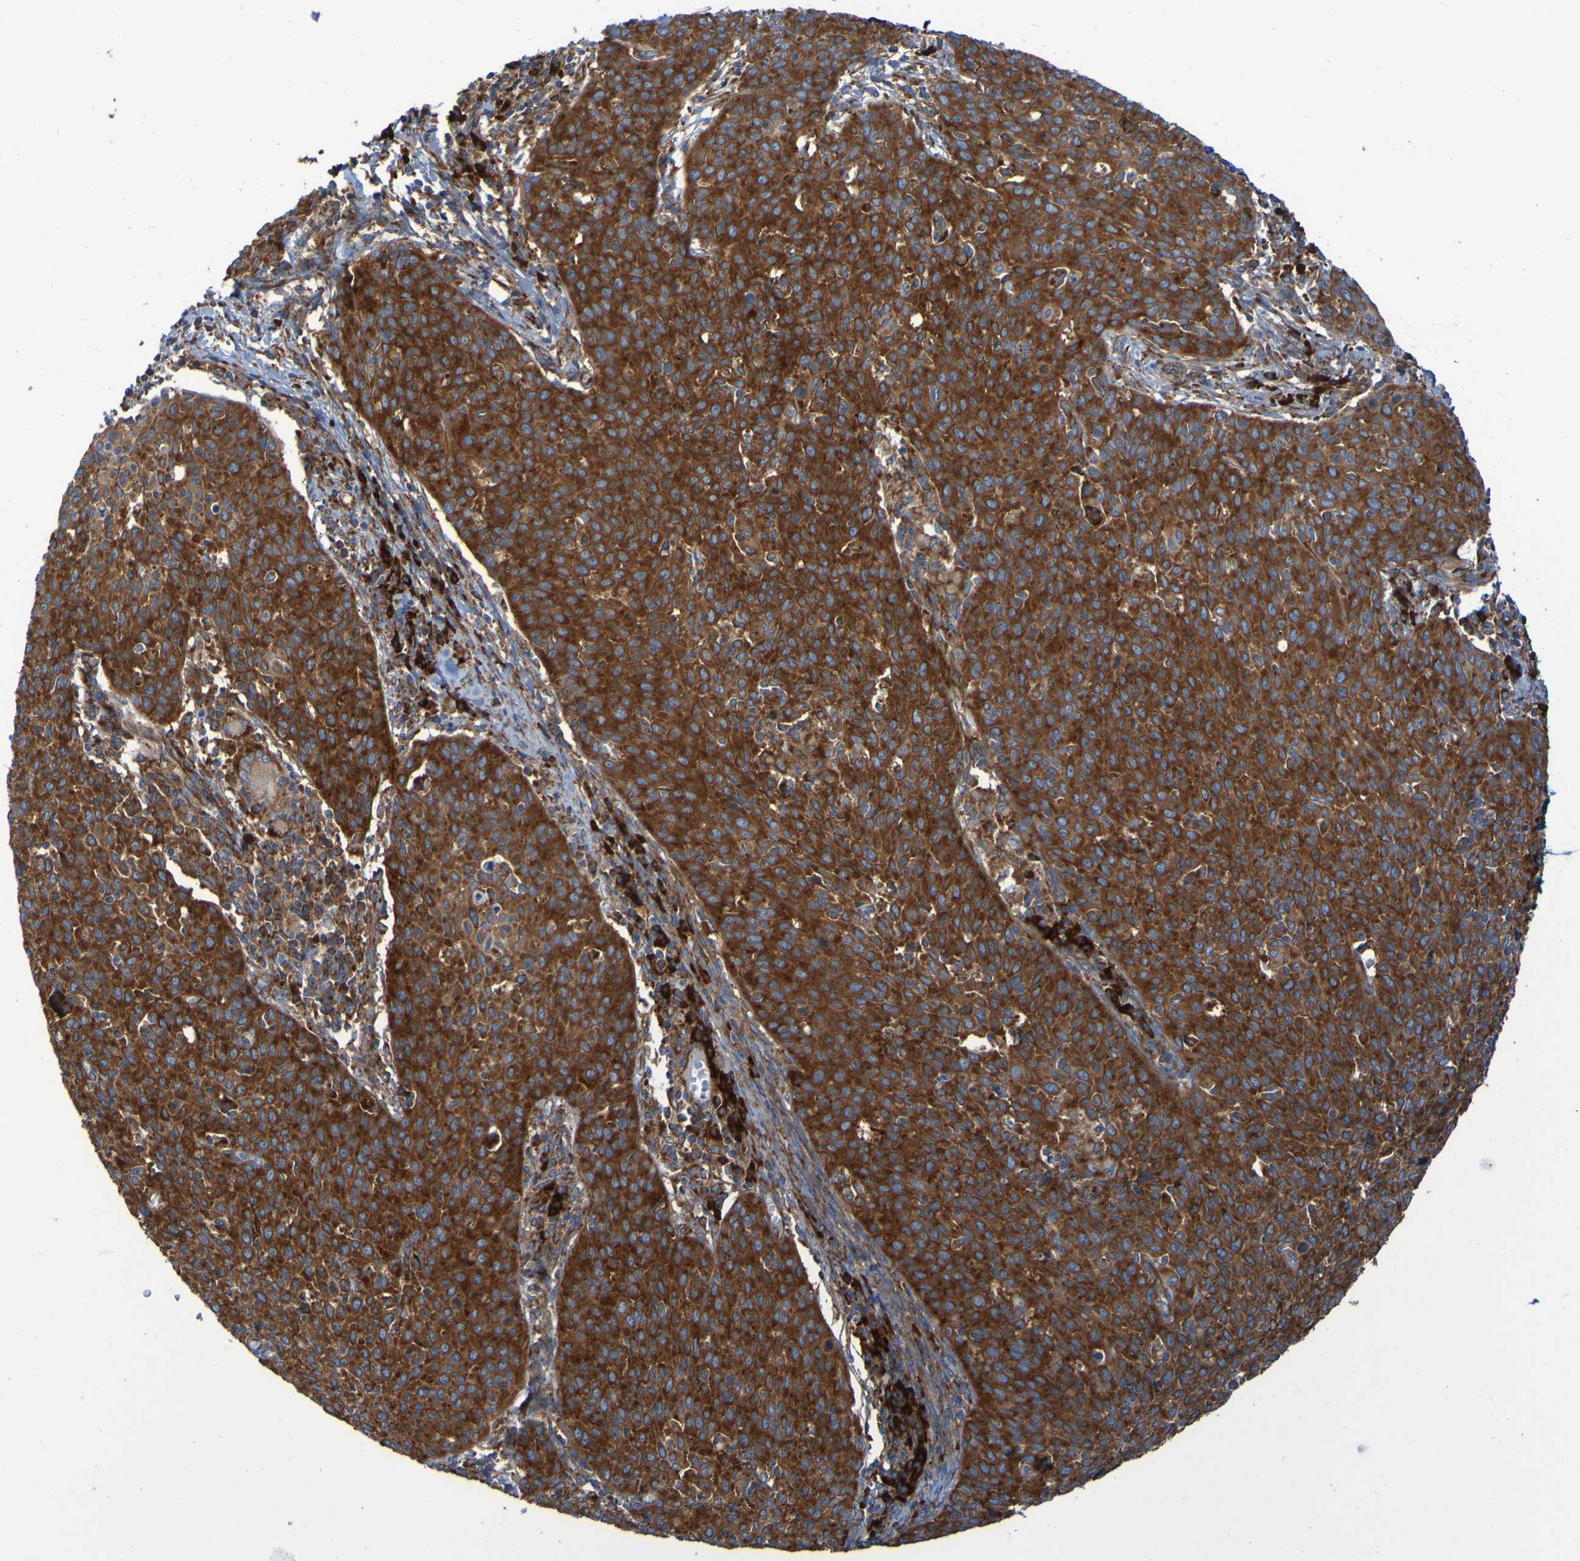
{"staining": {"intensity": "strong", "quantity": ">75%", "location": "cytoplasmic/membranous"}, "tissue": "cervical cancer", "cell_type": "Tumor cells", "image_type": "cancer", "snomed": [{"axis": "morphology", "description": "Squamous cell carcinoma, NOS"}, {"axis": "topography", "description": "Cervix"}], "caption": "Immunohistochemistry histopathology image of neoplastic tissue: human squamous cell carcinoma (cervical) stained using immunohistochemistry demonstrates high levels of strong protein expression localized specifically in the cytoplasmic/membranous of tumor cells, appearing as a cytoplasmic/membranous brown color.", "gene": "RPL10", "patient": {"sex": "female", "age": 38}}